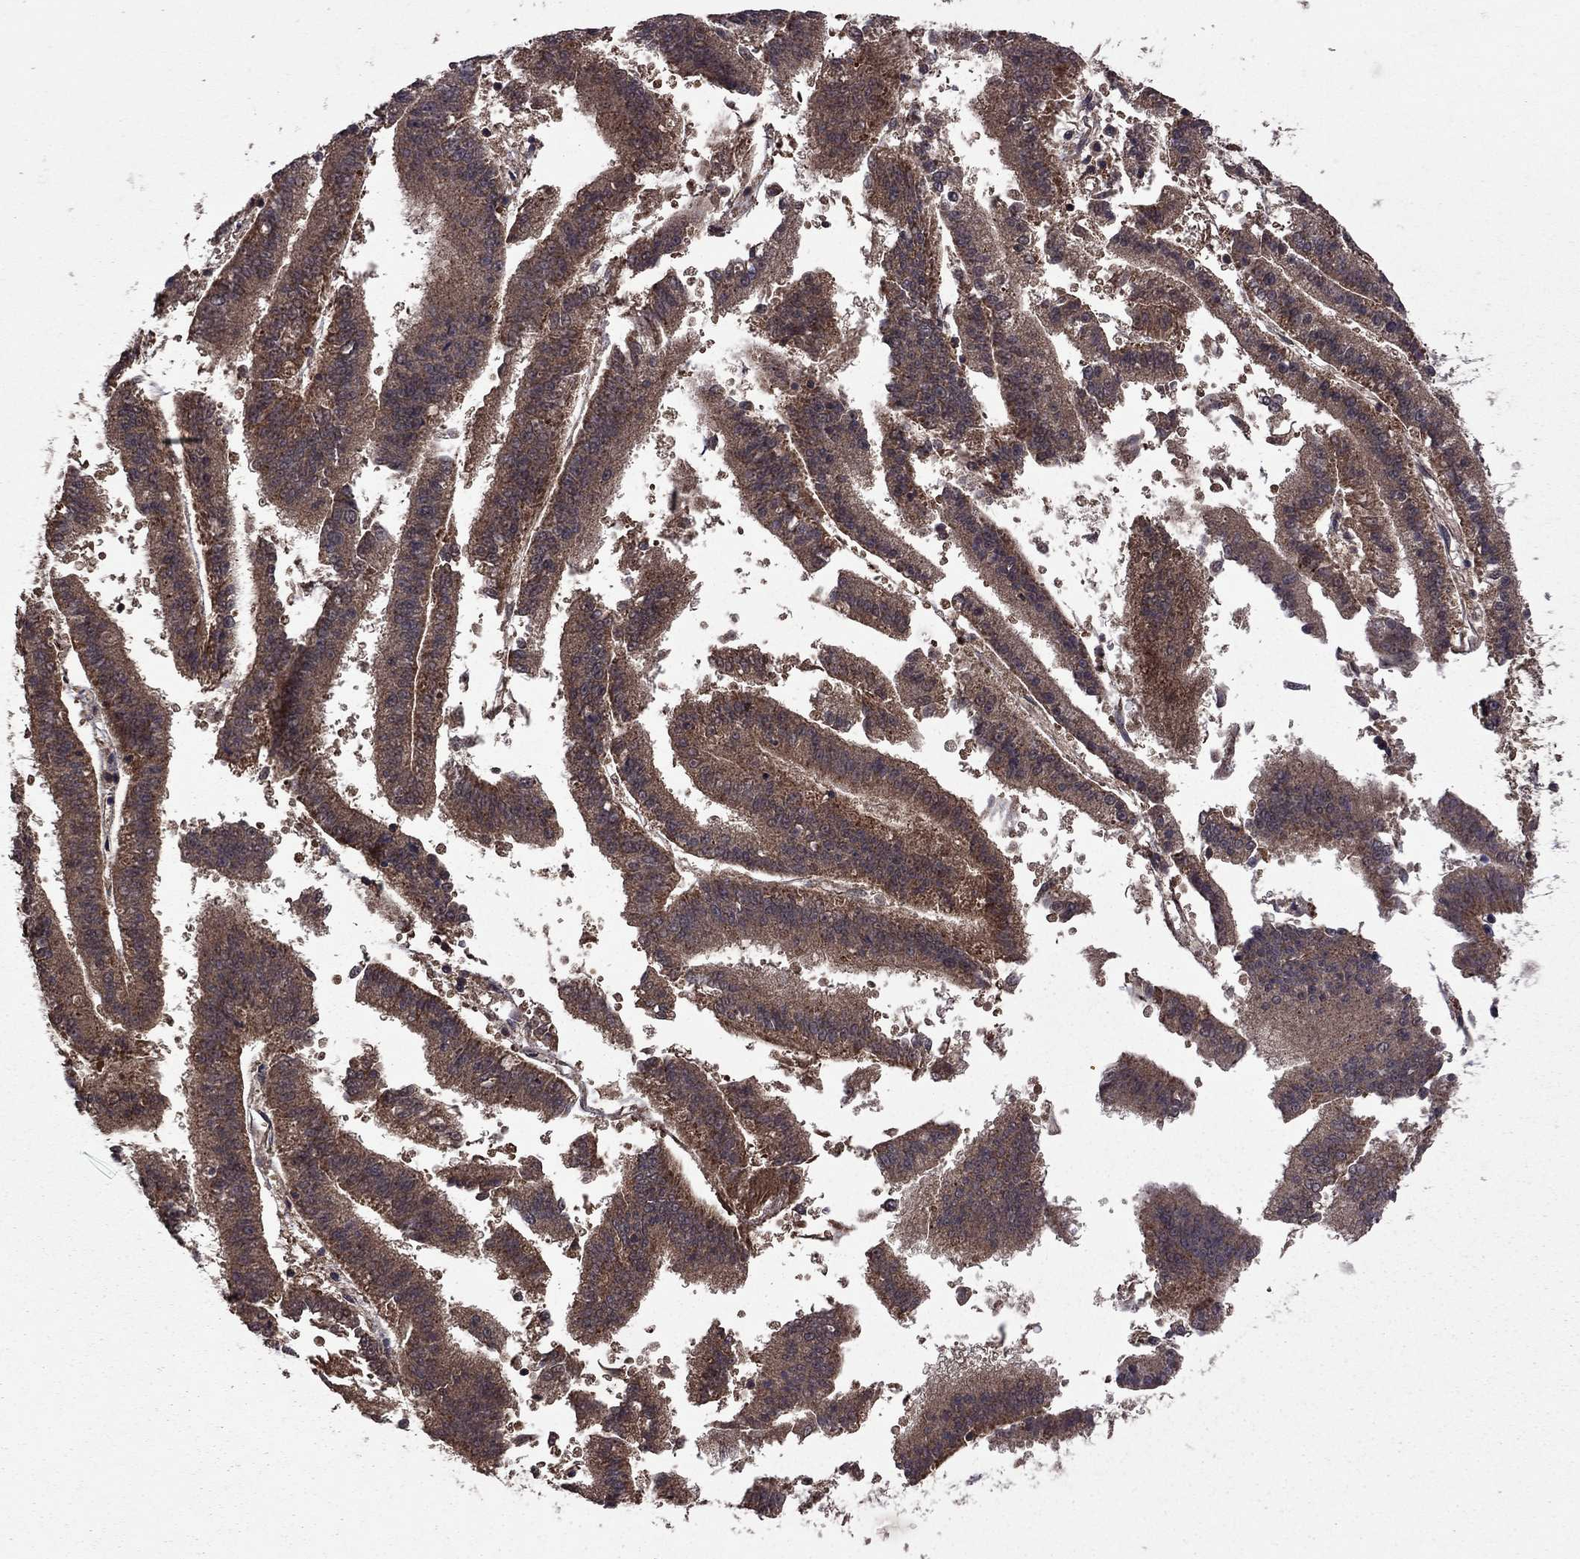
{"staining": {"intensity": "moderate", "quantity": ">75%", "location": "cytoplasmic/membranous"}, "tissue": "endometrial cancer", "cell_type": "Tumor cells", "image_type": "cancer", "snomed": [{"axis": "morphology", "description": "Adenocarcinoma, NOS"}, {"axis": "topography", "description": "Endometrium"}], "caption": "This is a photomicrograph of immunohistochemistry (IHC) staining of endometrial cancer (adenocarcinoma), which shows moderate expression in the cytoplasmic/membranous of tumor cells.", "gene": "IPP", "patient": {"sex": "female", "age": 66}}